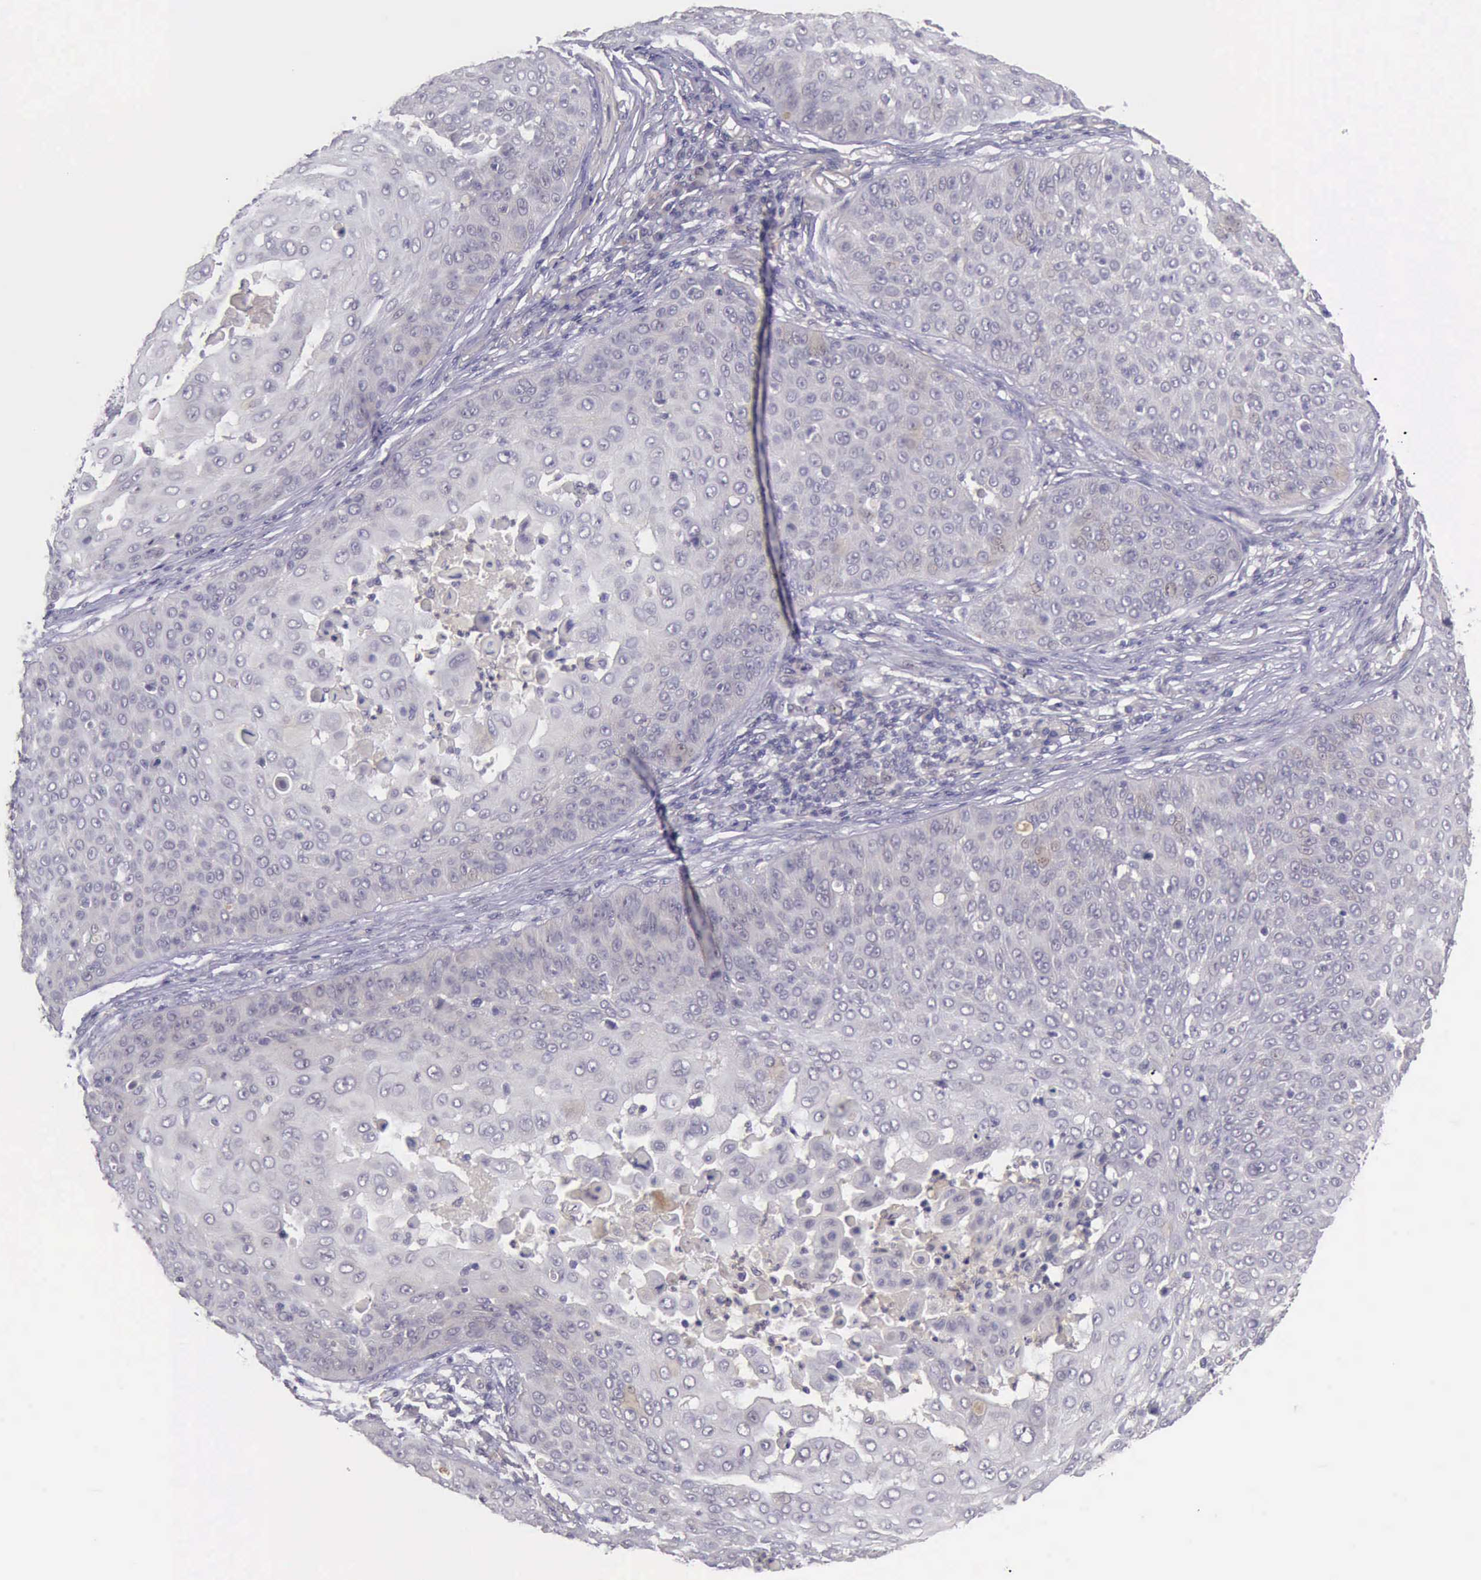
{"staining": {"intensity": "negative", "quantity": "none", "location": "none"}, "tissue": "skin cancer", "cell_type": "Tumor cells", "image_type": "cancer", "snomed": [{"axis": "morphology", "description": "Squamous cell carcinoma, NOS"}, {"axis": "topography", "description": "Skin"}], "caption": "Immunohistochemistry of skin cancer demonstrates no expression in tumor cells.", "gene": "ARNT2", "patient": {"sex": "male", "age": 82}}